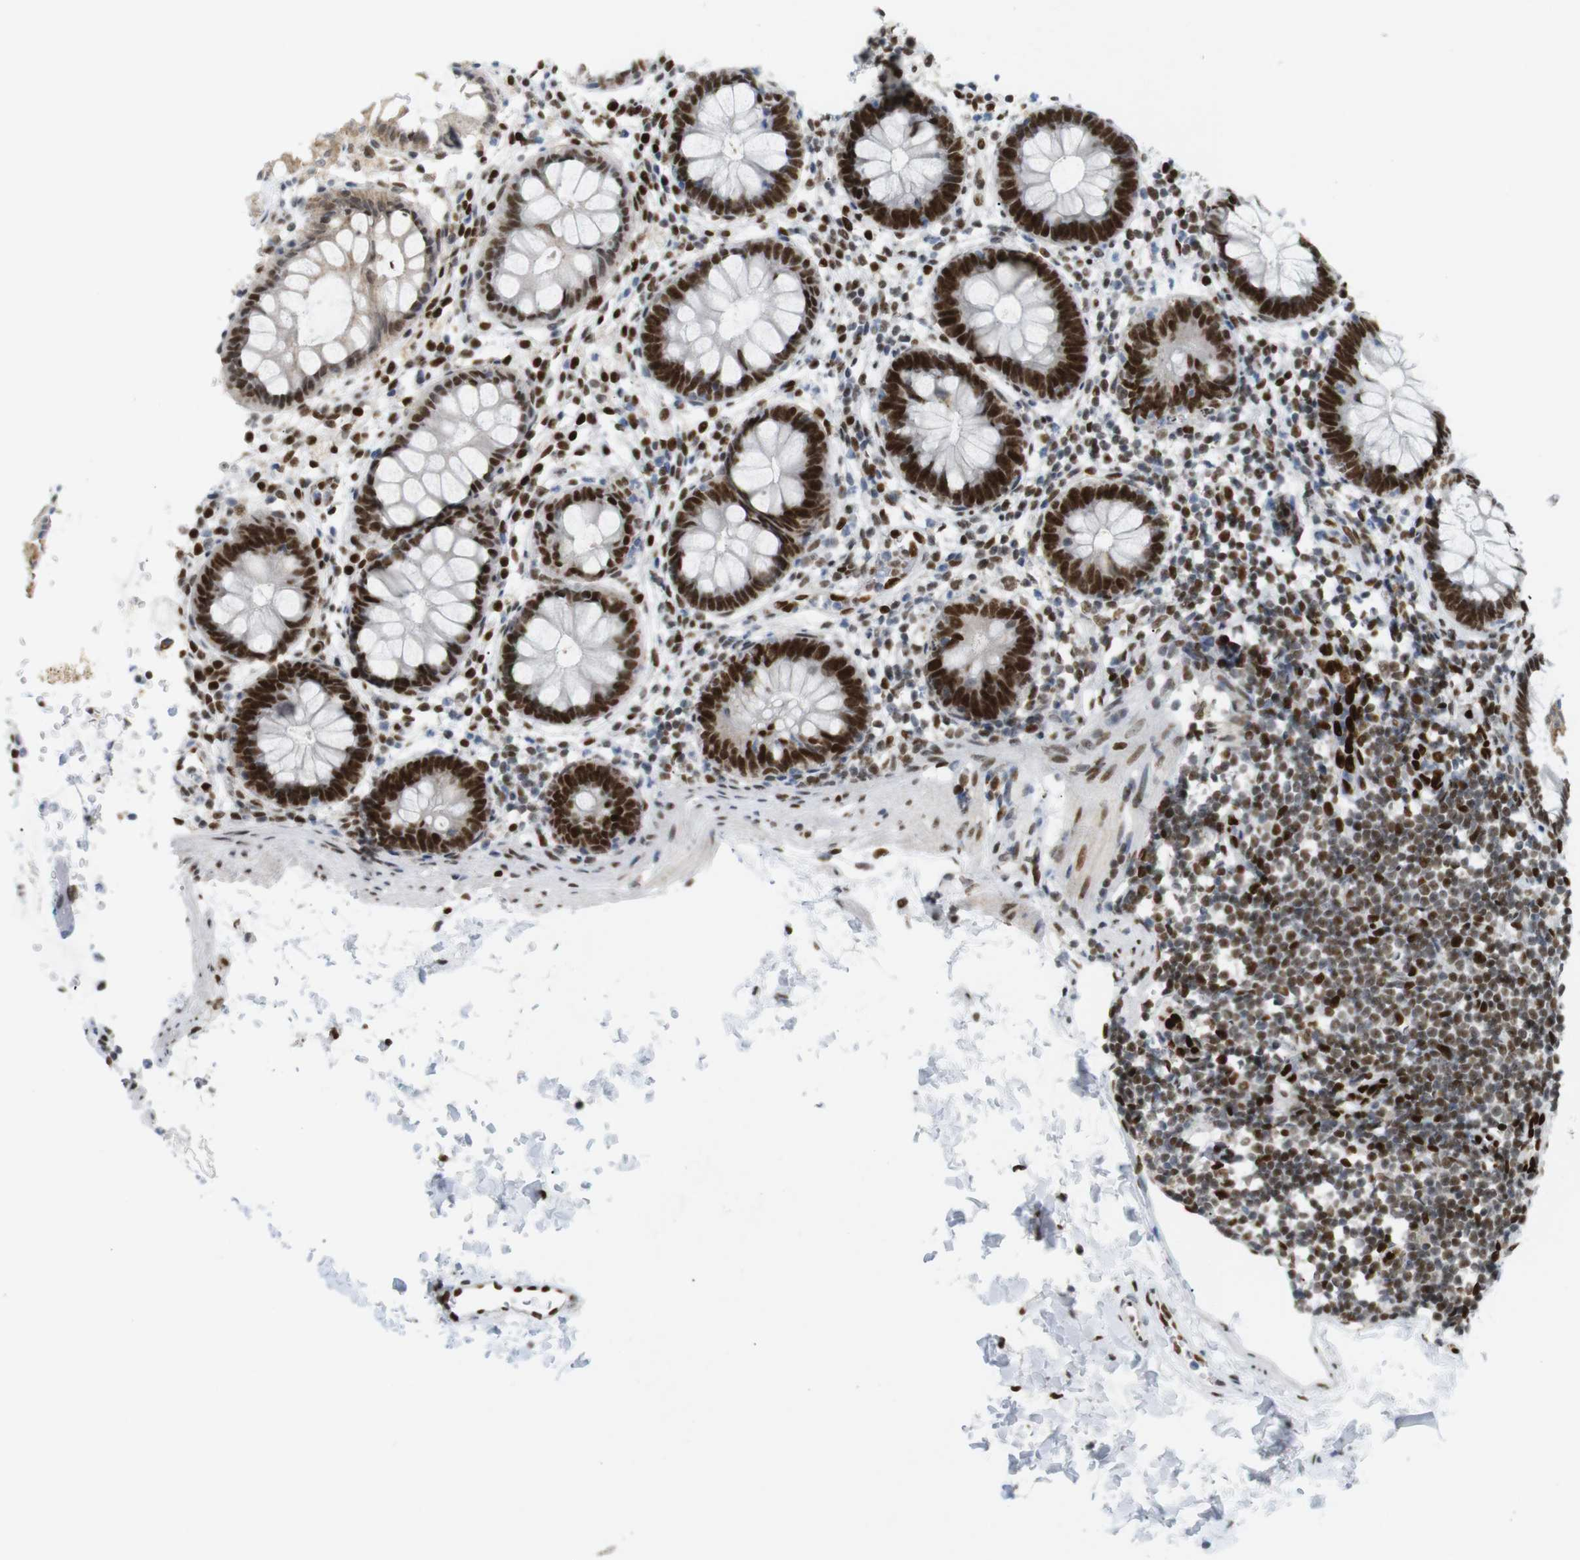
{"staining": {"intensity": "strong", "quantity": ">75%", "location": "cytoplasmic/membranous,nuclear"}, "tissue": "rectum", "cell_type": "Glandular cells", "image_type": "normal", "snomed": [{"axis": "morphology", "description": "Normal tissue, NOS"}, {"axis": "topography", "description": "Rectum"}], "caption": "Glandular cells demonstrate strong cytoplasmic/membranous,nuclear staining in approximately >75% of cells in benign rectum. The staining is performed using DAB (3,3'-diaminobenzidine) brown chromogen to label protein expression. The nuclei are counter-stained blue using hematoxylin.", "gene": "RIOX2", "patient": {"sex": "female", "age": 24}}